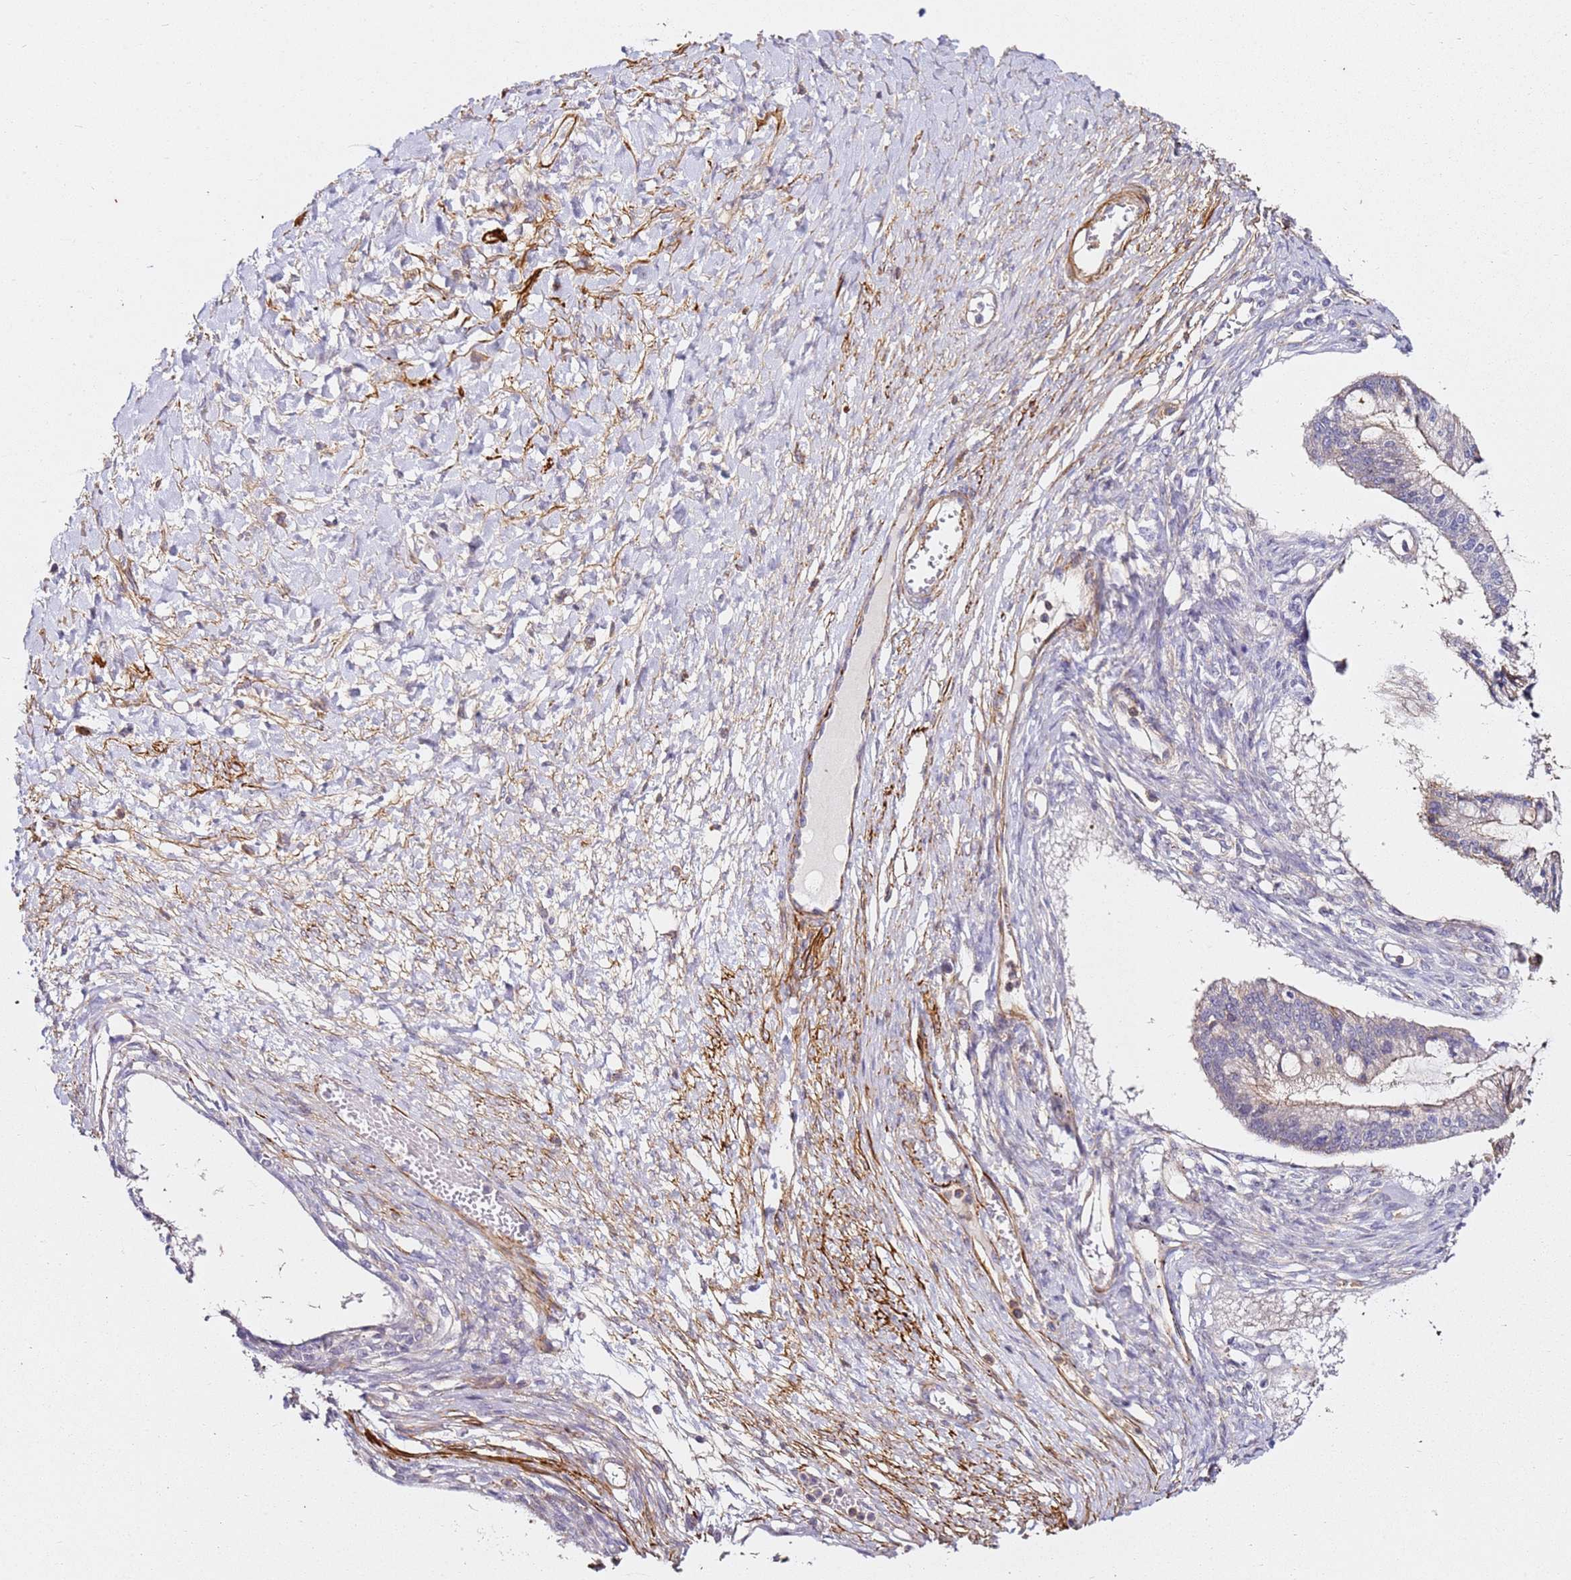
{"staining": {"intensity": "moderate", "quantity": "<25%", "location": "cytoplasmic/membranous"}, "tissue": "ovarian cancer", "cell_type": "Tumor cells", "image_type": "cancer", "snomed": [{"axis": "morphology", "description": "Cystadenocarcinoma, mucinous, NOS"}, {"axis": "topography", "description": "Ovary"}], "caption": "A brown stain labels moderate cytoplasmic/membranous positivity of a protein in mucinous cystadenocarcinoma (ovarian) tumor cells.", "gene": "ZNF671", "patient": {"sex": "female", "age": 73}}